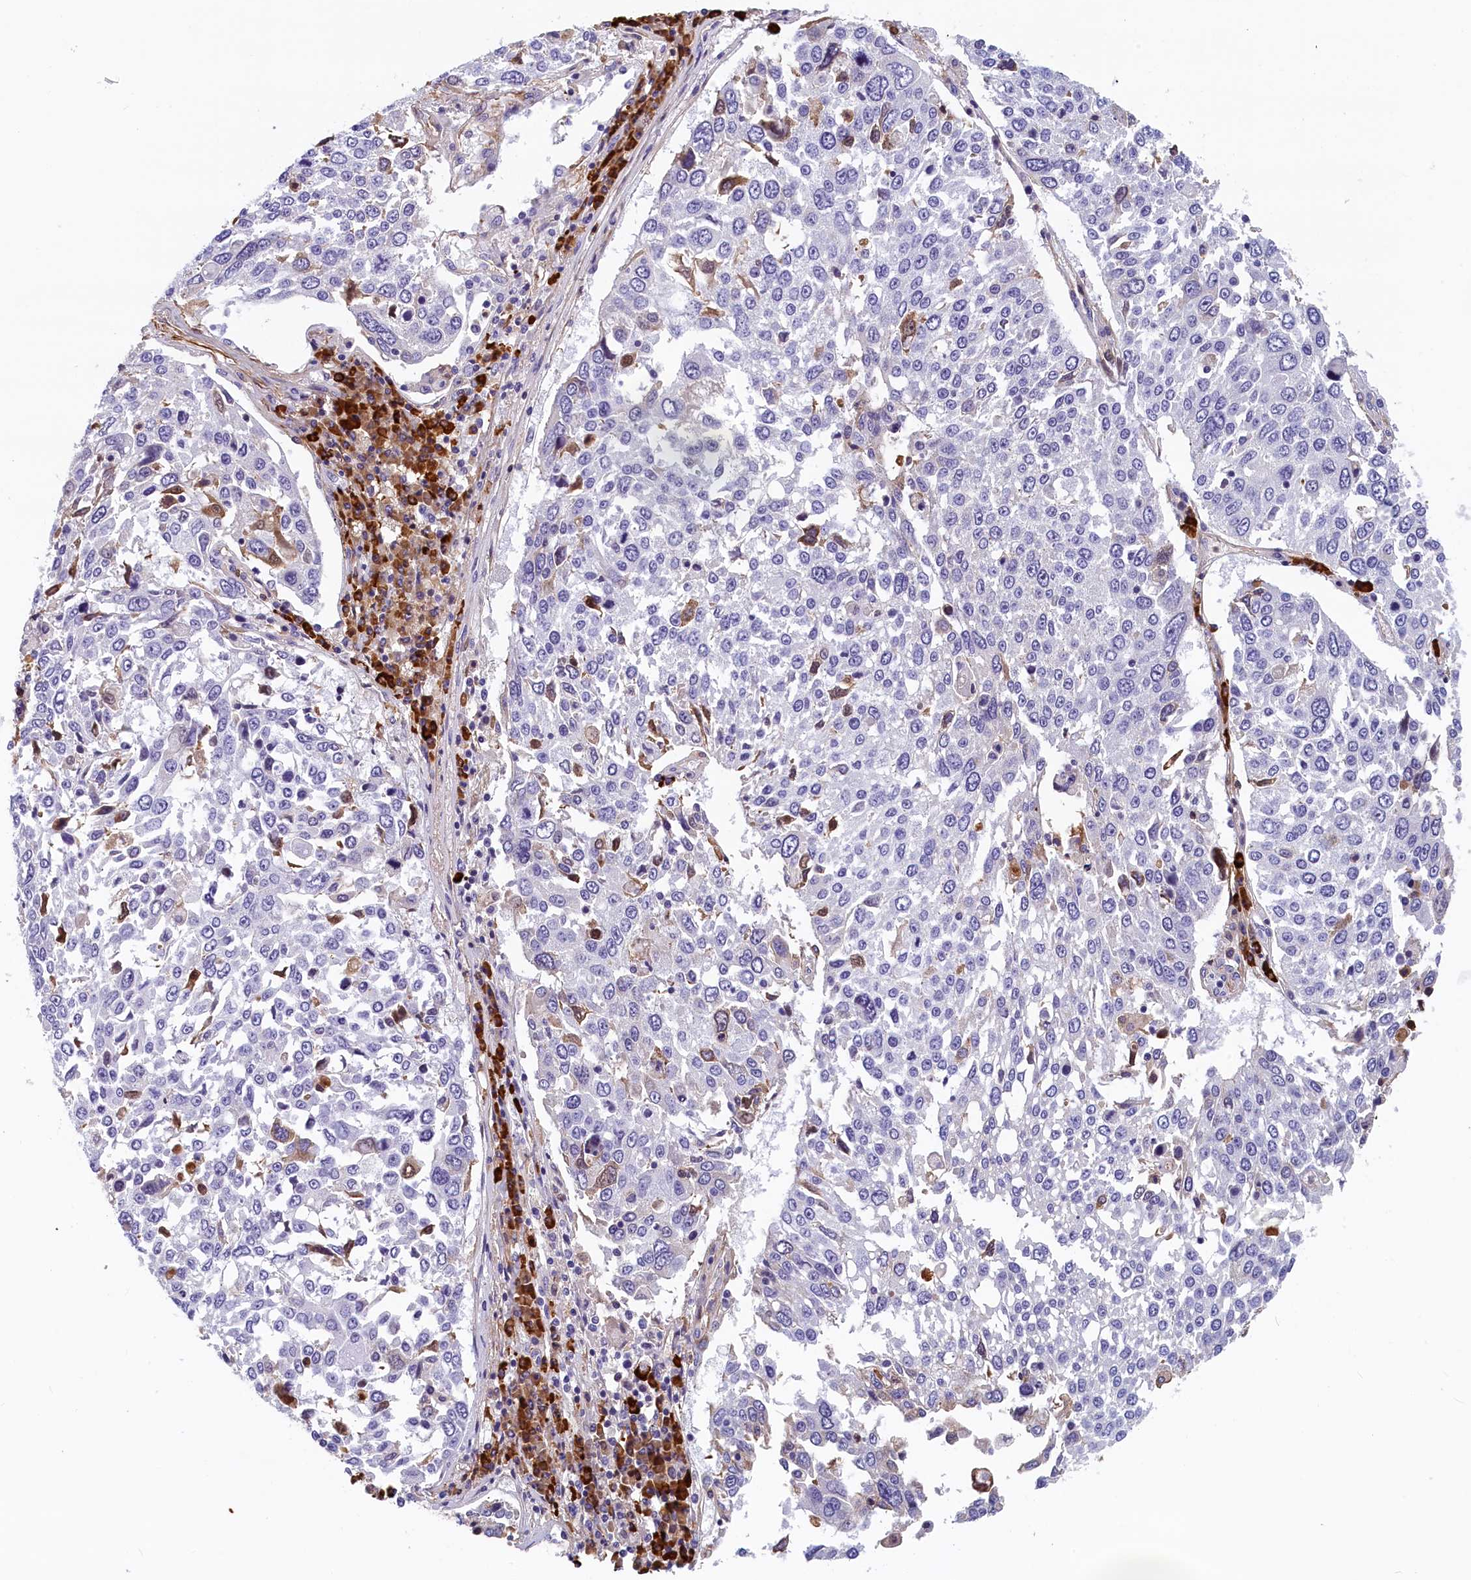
{"staining": {"intensity": "negative", "quantity": "none", "location": "none"}, "tissue": "lung cancer", "cell_type": "Tumor cells", "image_type": "cancer", "snomed": [{"axis": "morphology", "description": "Squamous cell carcinoma, NOS"}, {"axis": "topography", "description": "Lung"}], "caption": "Squamous cell carcinoma (lung) stained for a protein using immunohistochemistry (IHC) reveals no positivity tumor cells.", "gene": "BCL2L13", "patient": {"sex": "male", "age": 65}}